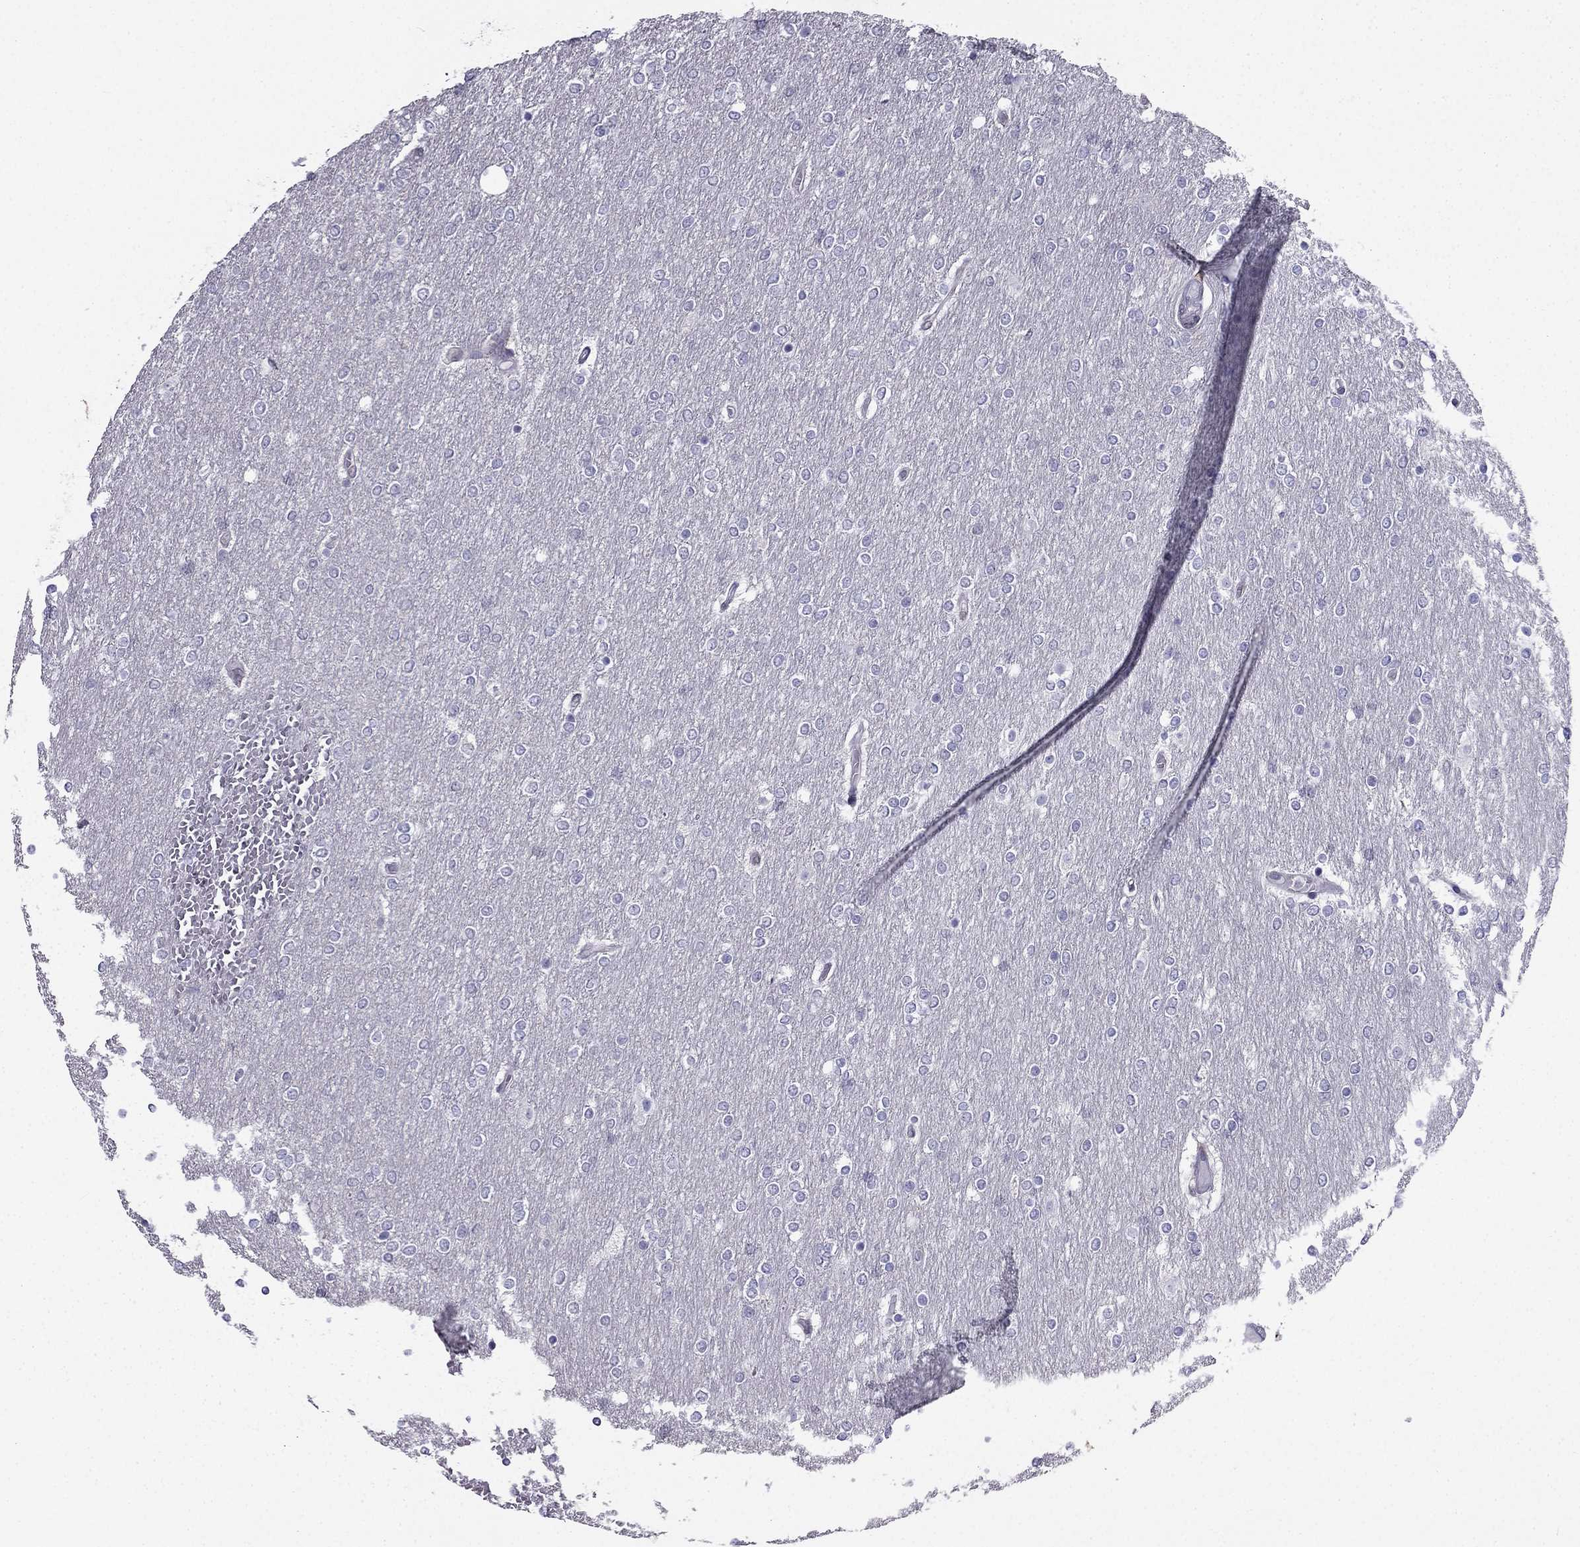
{"staining": {"intensity": "negative", "quantity": "none", "location": "none"}, "tissue": "glioma", "cell_type": "Tumor cells", "image_type": "cancer", "snomed": [{"axis": "morphology", "description": "Glioma, malignant, High grade"}, {"axis": "topography", "description": "Brain"}], "caption": "IHC of human glioma reveals no staining in tumor cells. (Immunohistochemistry, brightfield microscopy, high magnification).", "gene": "IKBIP", "patient": {"sex": "female", "age": 61}}